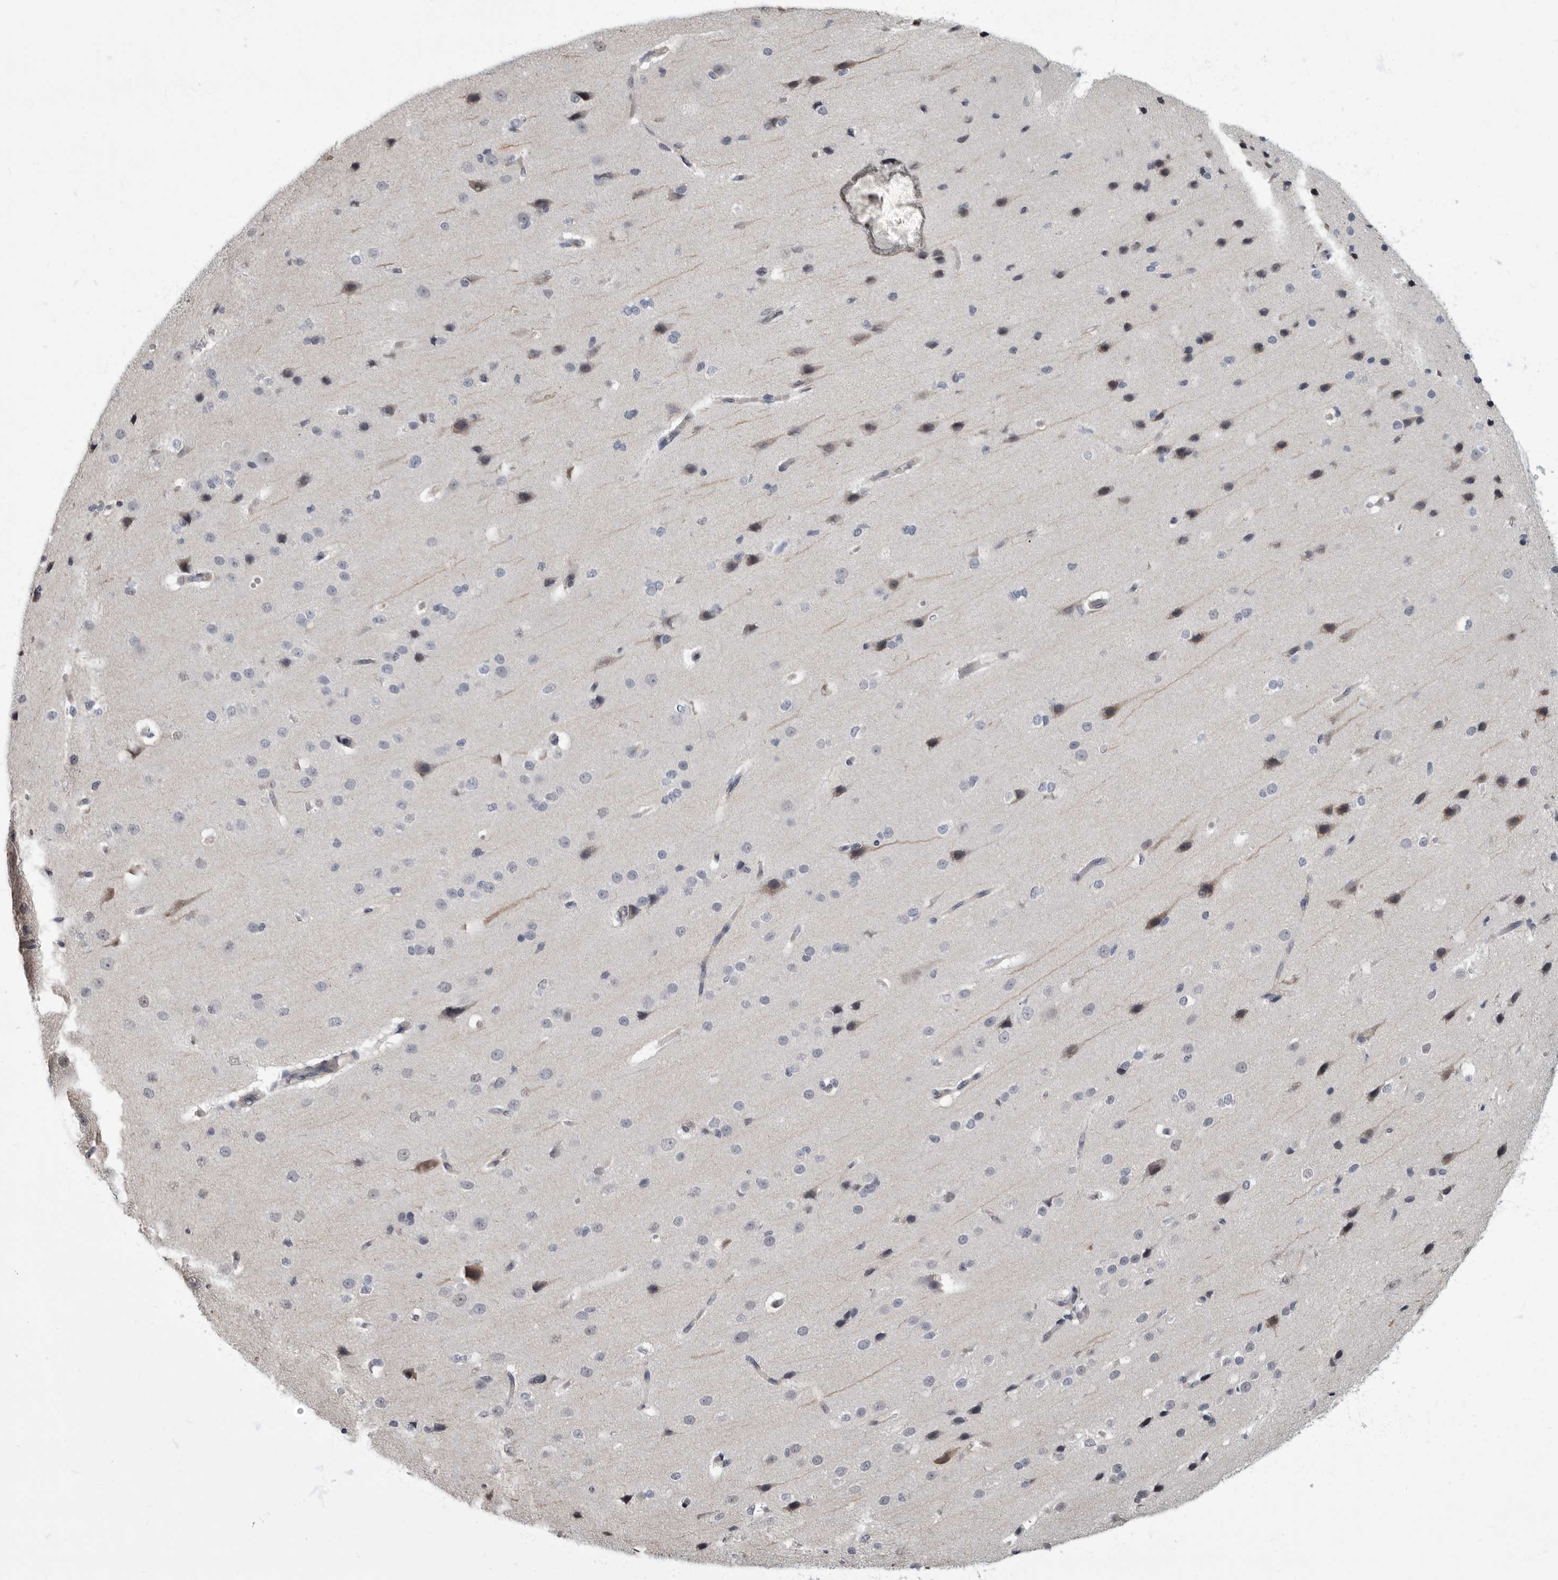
{"staining": {"intensity": "negative", "quantity": "none", "location": "none"}, "tissue": "cerebral cortex", "cell_type": "Endothelial cells", "image_type": "normal", "snomed": [{"axis": "morphology", "description": "Normal tissue, NOS"}, {"axis": "morphology", "description": "Developmental malformation"}, {"axis": "topography", "description": "Cerebral cortex"}], "caption": "This is an immunohistochemistry photomicrograph of unremarkable human cerebral cortex. There is no expression in endothelial cells.", "gene": "ARHGEF10", "patient": {"sex": "female", "age": 30}}